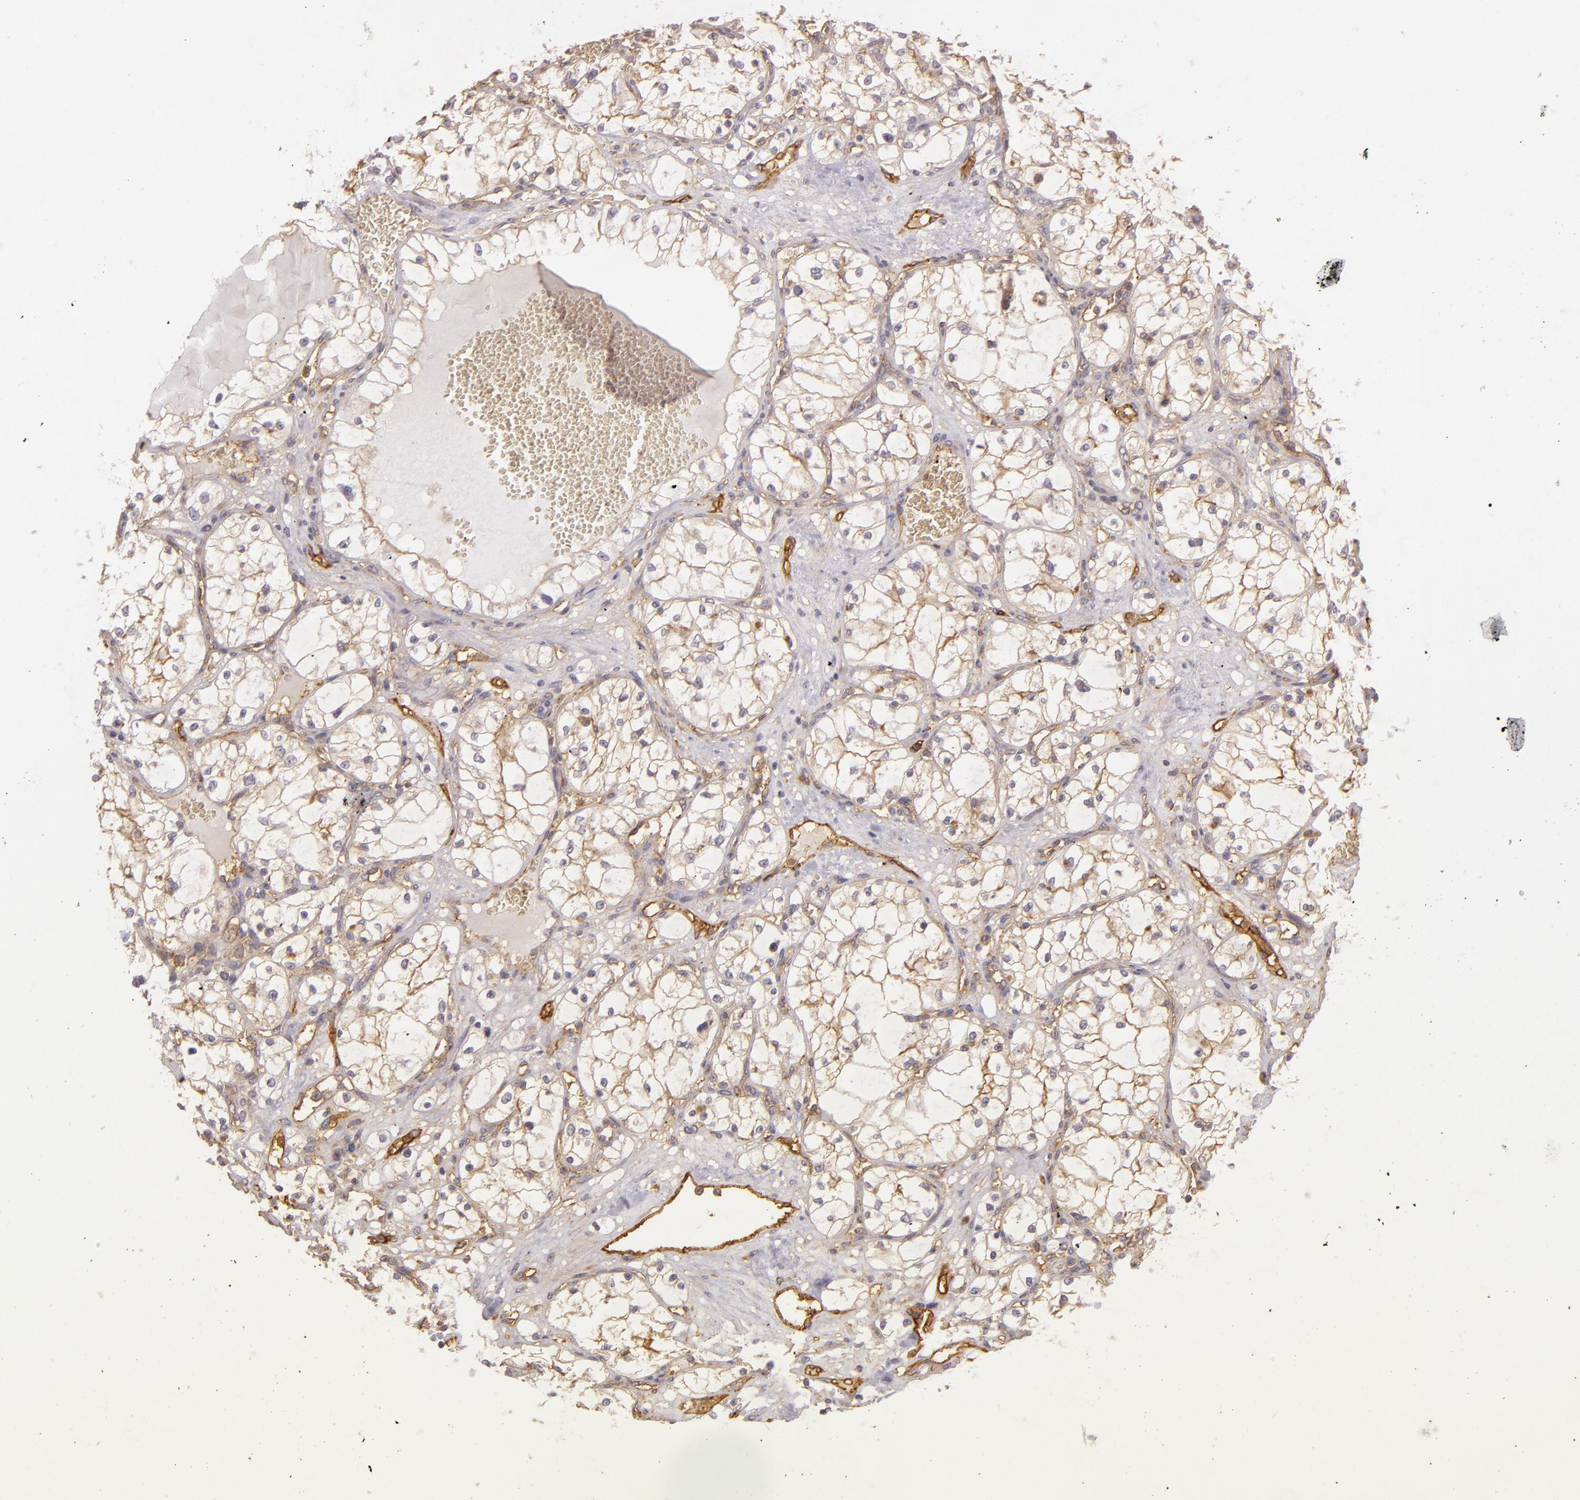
{"staining": {"intensity": "weak", "quantity": ">75%", "location": "cytoplasmic/membranous"}, "tissue": "renal cancer", "cell_type": "Tumor cells", "image_type": "cancer", "snomed": [{"axis": "morphology", "description": "Adenocarcinoma, NOS"}, {"axis": "topography", "description": "Kidney"}], "caption": "High-magnification brightfield microscopy of adenocarcinoma (renal) stained with DAB (brown) and counterstained with hematoxylin (blue). tumor cells exhibit weak cytoplasmic/membranous staining is seen in approximately>75% of cells.", "gene": "CD59", "patient": {"sex": "male", "age": 61}}